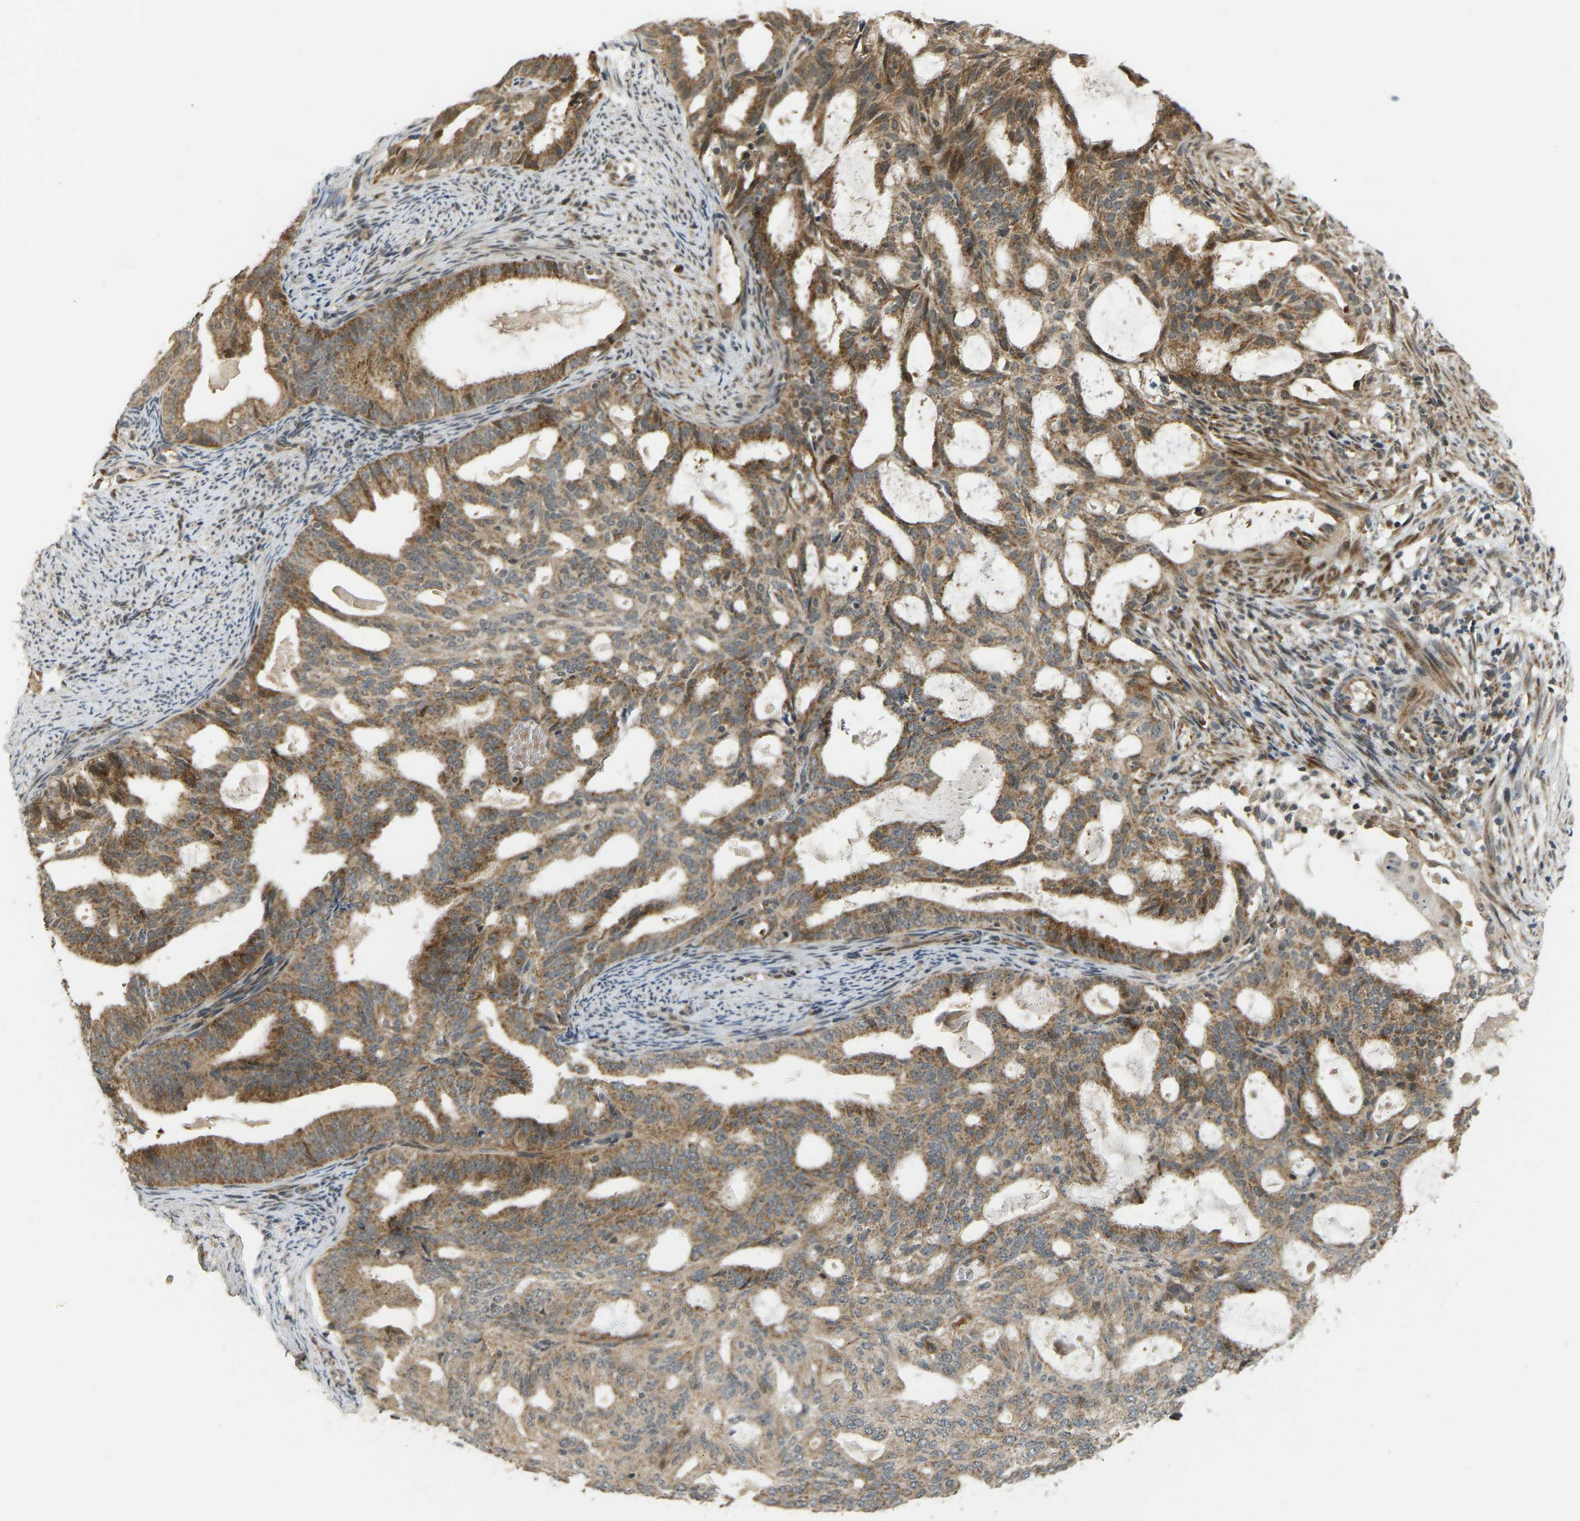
{"staining": {"intensity": "moderate", "quantity": ">75%", "location": "cytoplasmic/membranous"}, "tissue": "endometrial cancer", "cell_type": "Tumor cells", "image_type": "cancer", "snomed": [{"axis": "morphology", "description": "Adenocarcinoma, NOS"}, {"axis": "topography", "description": "Endometrium"}], "caption": "A brown stain labels moderate cytoplasmic/membranous positivity of a protein in endometrial adenocarcinoma tumor cells. Immunohistochemistry stains the protein in brown and the nuclei are stained blue.", "gene": "ACADS", "patient": {"sex": "female", "age": 58}}